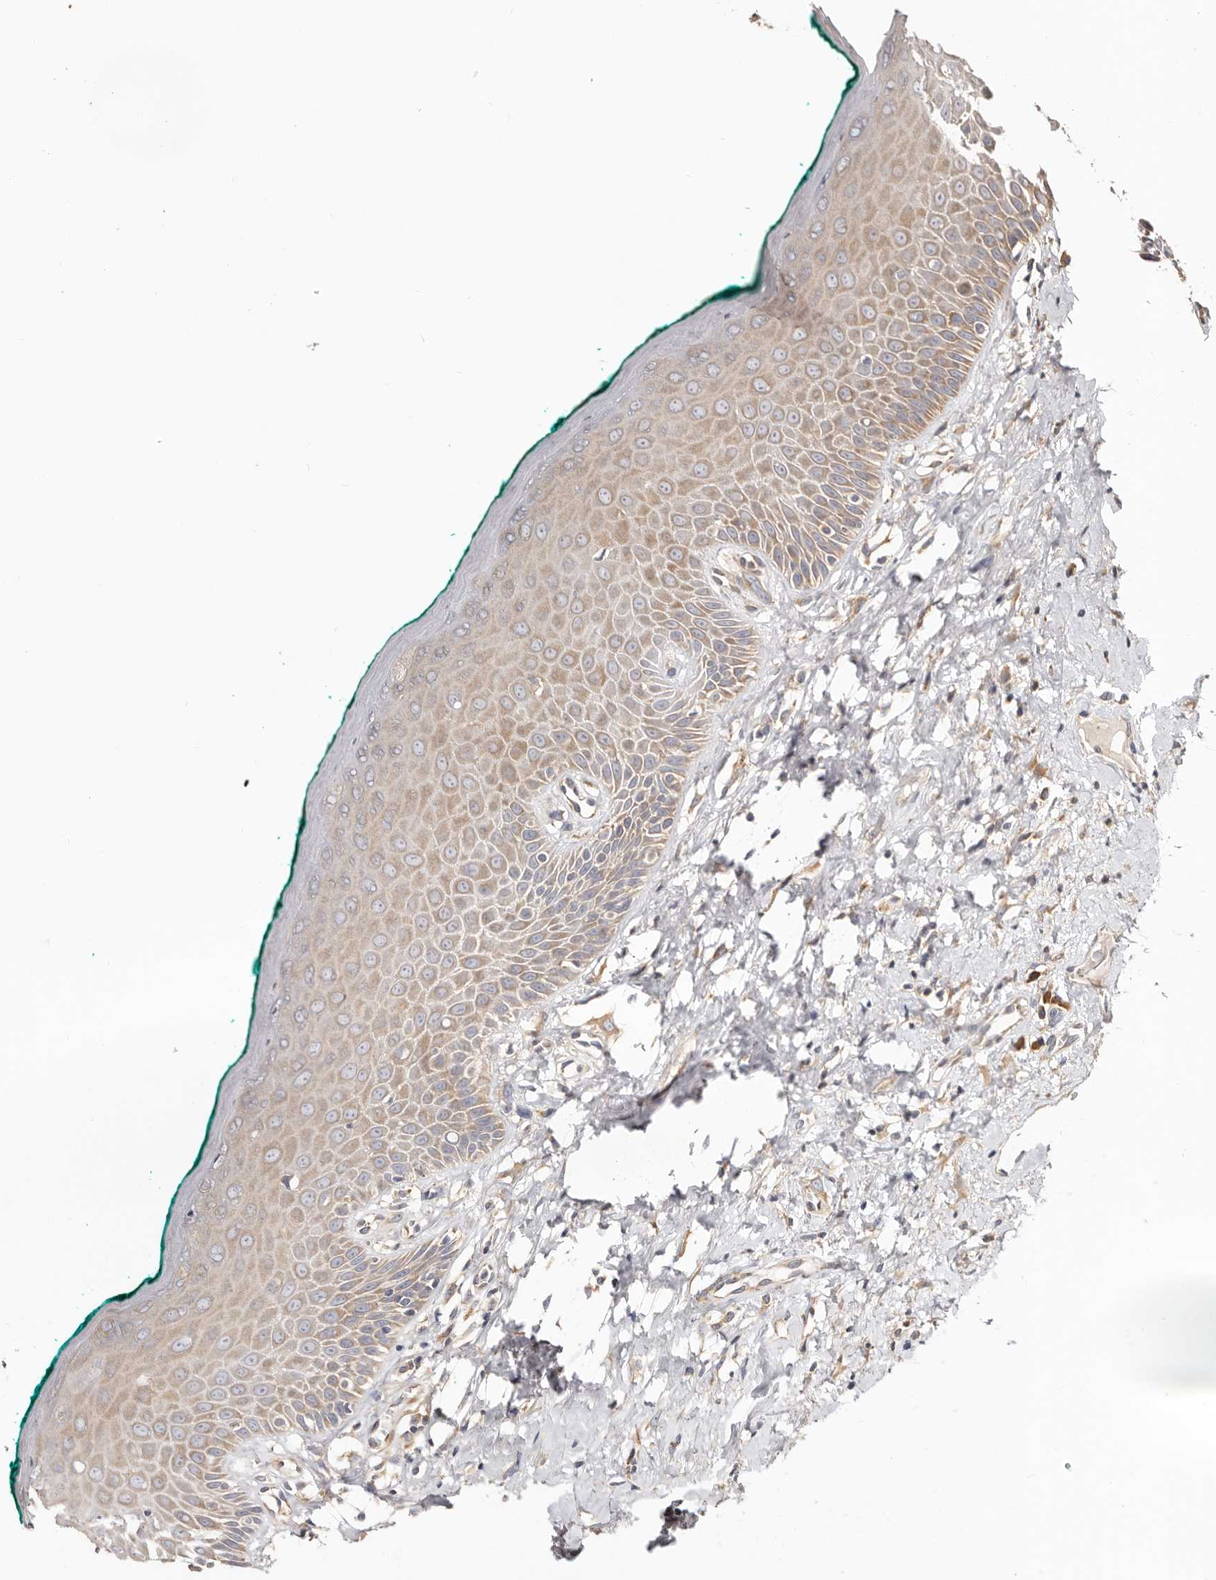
{"staining": {"intensity": "weak", "quantity": ">75%", "location": "cytoplasmic/membranous"}, "tissue": "oral mucosa", "cell_type": "Squamous epithelial cells", "image_type": "normal", "snomed": [{"axis": "morphology", "description": "Normal tissue, NOS"}, {"axis": "topography", "description": "Oral tissue"}], "caption": "Approximately >75% of squamous epithelial cells in unremarkable human oral mucosa exhibit weak cytoplasmic/membranous protein positivity as visualized by brown immunohistochemical staining.", "gene": "EPRS1", "patient": {"sex": "female", "age": 70}}